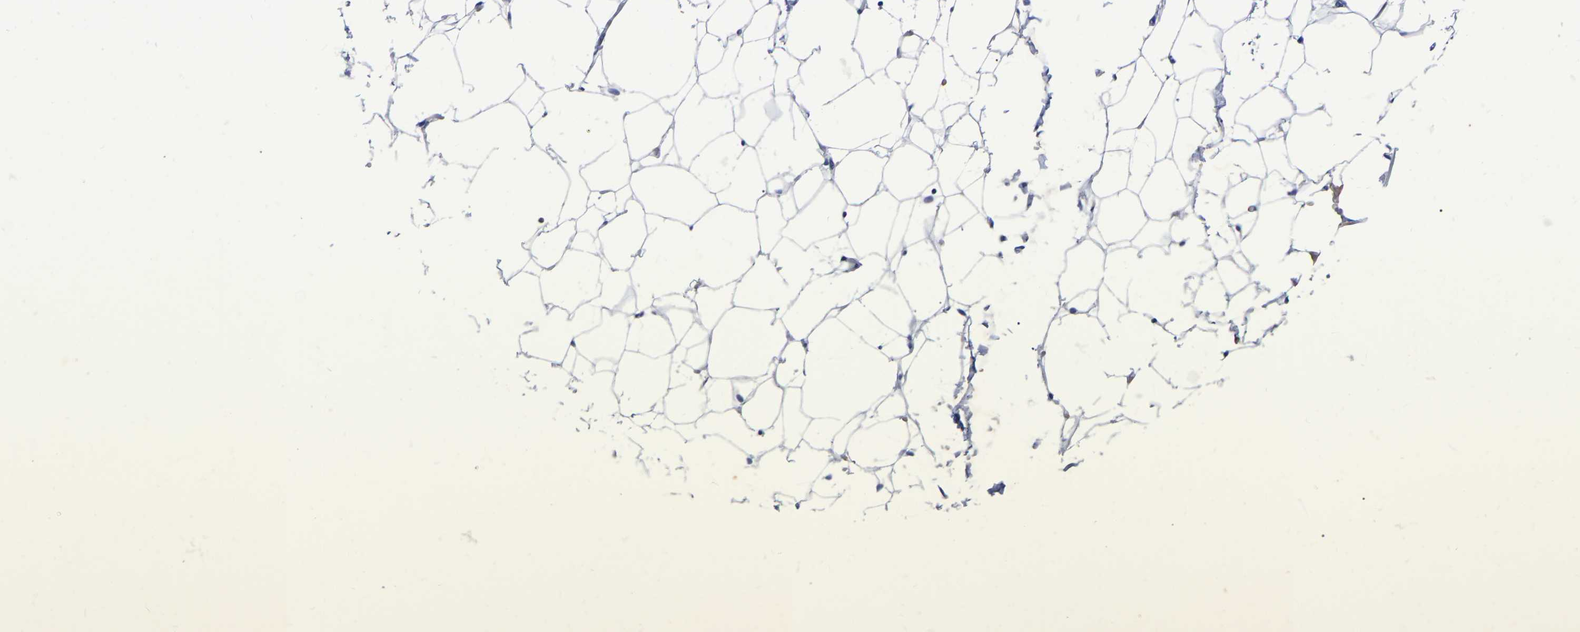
{"staining": {"intensity": "negative", "quantity": "none", "location": "none"}, "tissue": "adipose tissue", "cell_type": "Adipocytes", "image_type": "normal", "snomed": [{"axis": "morphology", "description": "Normal tissue, NOS"}, {"axis": "topography", "description": "Breast"}, {"axis": "topography", "description": "Soft tissue"}], "caption": "Adipocytes show no significant expression in normal adipose tissue. (Brightfield microscopy of DAB immunohistochemistry at high magnification).", "gene": "GDF3", "patient": {"sex": "female", "age": 75}}